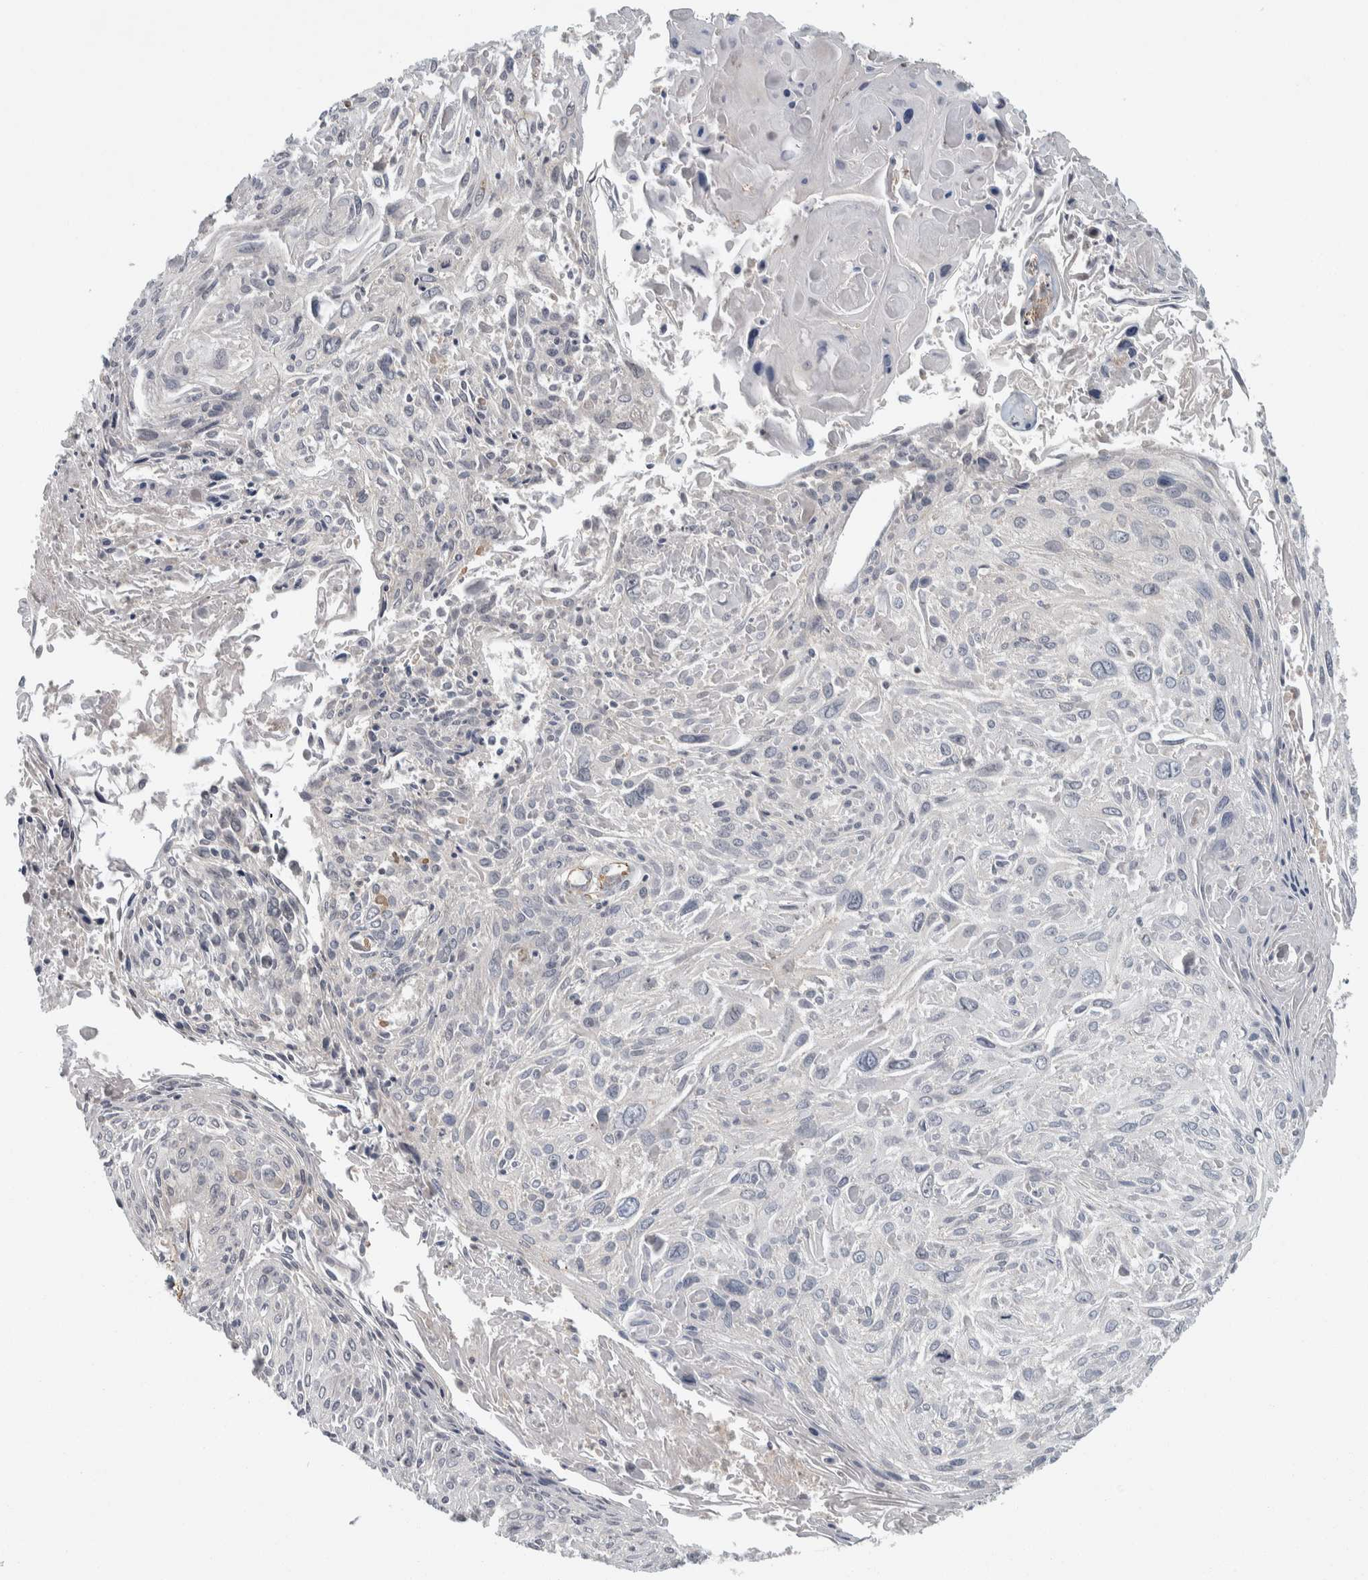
{"staining": {"intensity": "negative", "quantity": "none", "location": "none"}, "tissue": "cervical cancer", "cell_type": "Tumor cells", "image_type": "cancer", "snomed": [{"axis": "morphology", "description": "Squamous cell carcinoma, NOS"}, {"axis": "topography", "description": "Cervix"}], "caption": "High power microscopy image of an immunohistochemistry (IHC) image of cervical cancer, revealing no significant expression in tumor cells.", "gene": "KCNJ3", "patient": {"sex": "female", "age": 51}}